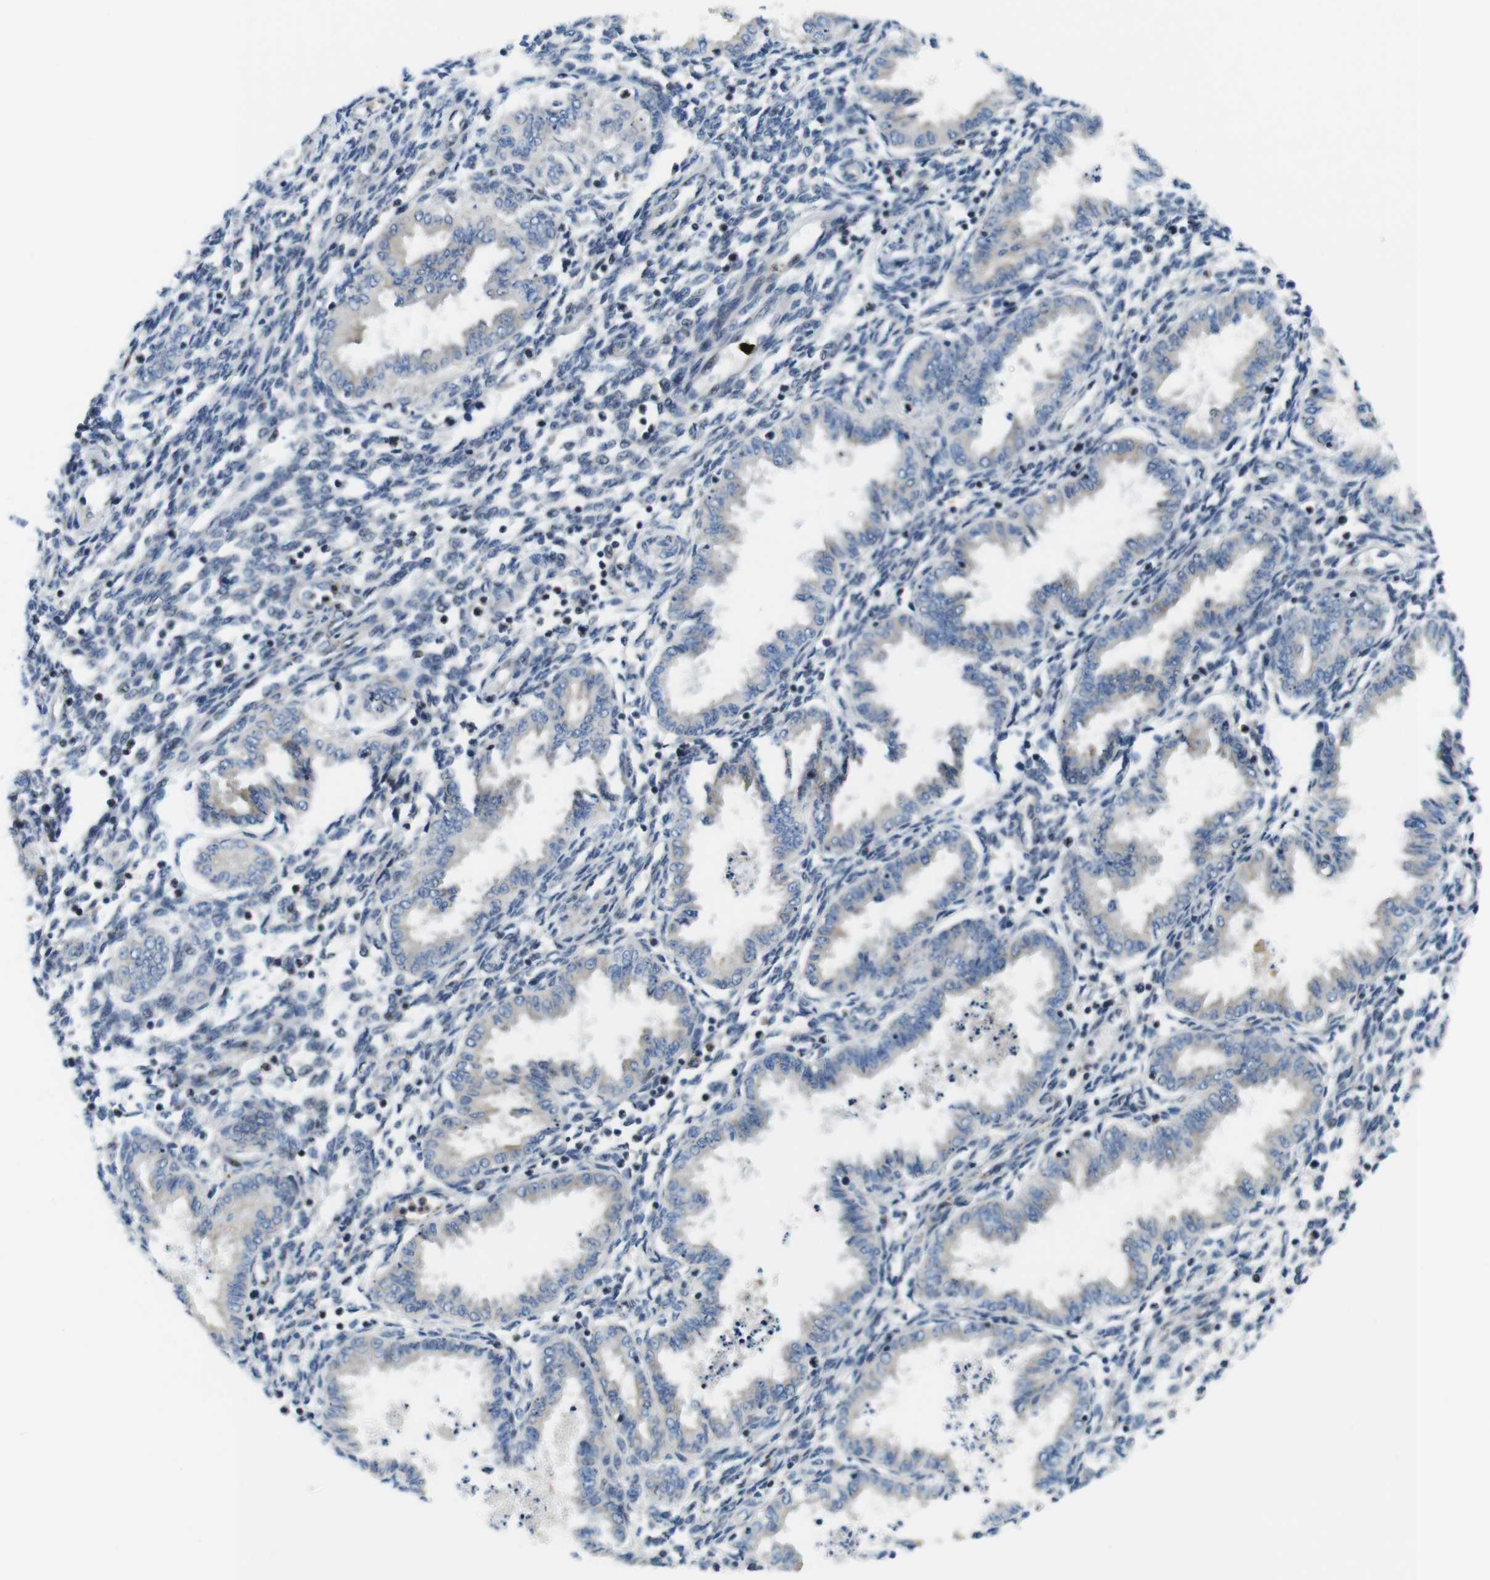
{"staining": {"intensity": "weak", "quantity": "<25%", "location": "cytoplasmic/membranous"}, "tissue": "endometrium", "cell_type": "Cells in endometrial stroma", "image_type": "normal", "snomed": [{"axis": "morphology", "description": "Normal tissue, NOS"}, {"axis": "topography", "description": "Endometrium"}], "caption": "The histopathology image exhibits no staining of cells in endometrial stroma in normal endometrium. (DAB immunohistochemistry visualized using brightfield microscopy, high magnification).", "gene": "ZDHHC3", "patient": {"sex": "female", "age": 33}}